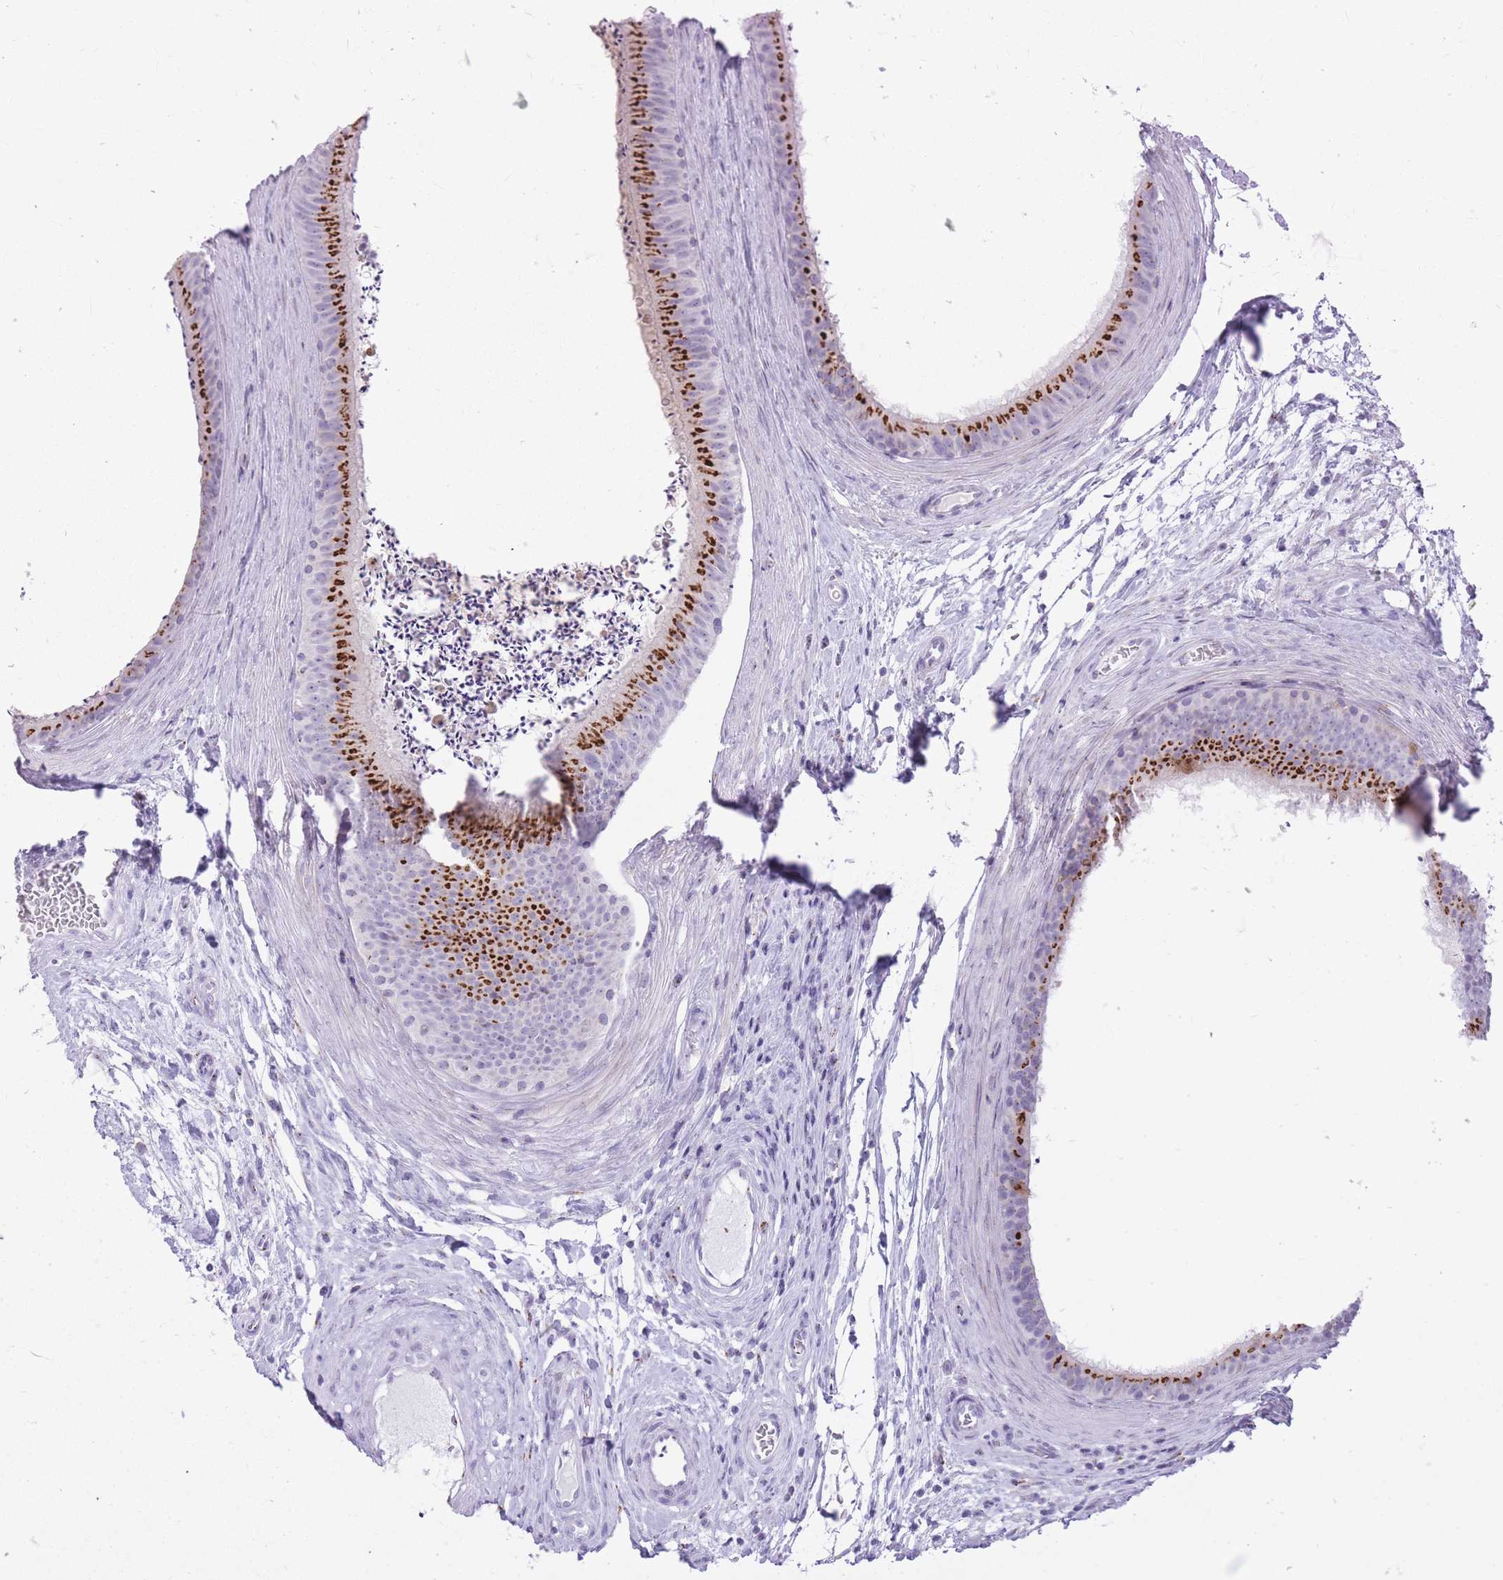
{"staining": {"intensity": "strong", "quantity": ">75%", "location": "cytoplasmic/membranous"}, "tissue": "epididymis", "cell_type": "Glandular cells", "image_type": "normal", "snomed": [{"axis": "morphology", "description": "Normal tissue, NOS"}, {"axis": "topography", "description": "Testis"}, {"axis": "topography", "description": "Epididymis"}], "caption": "The micrograph reveals immunohistochemical staining of unremarkable epididymis. There is strong cytoplasmic/membranous expression is seen in approximately >75% of glandular cells. (DAB (3,3'-diaminobenzidine) IHC with brightfield microscopy, high magnification).", "gene": "B4GALT2", "patient": {"sex": "male", "age": 41}}